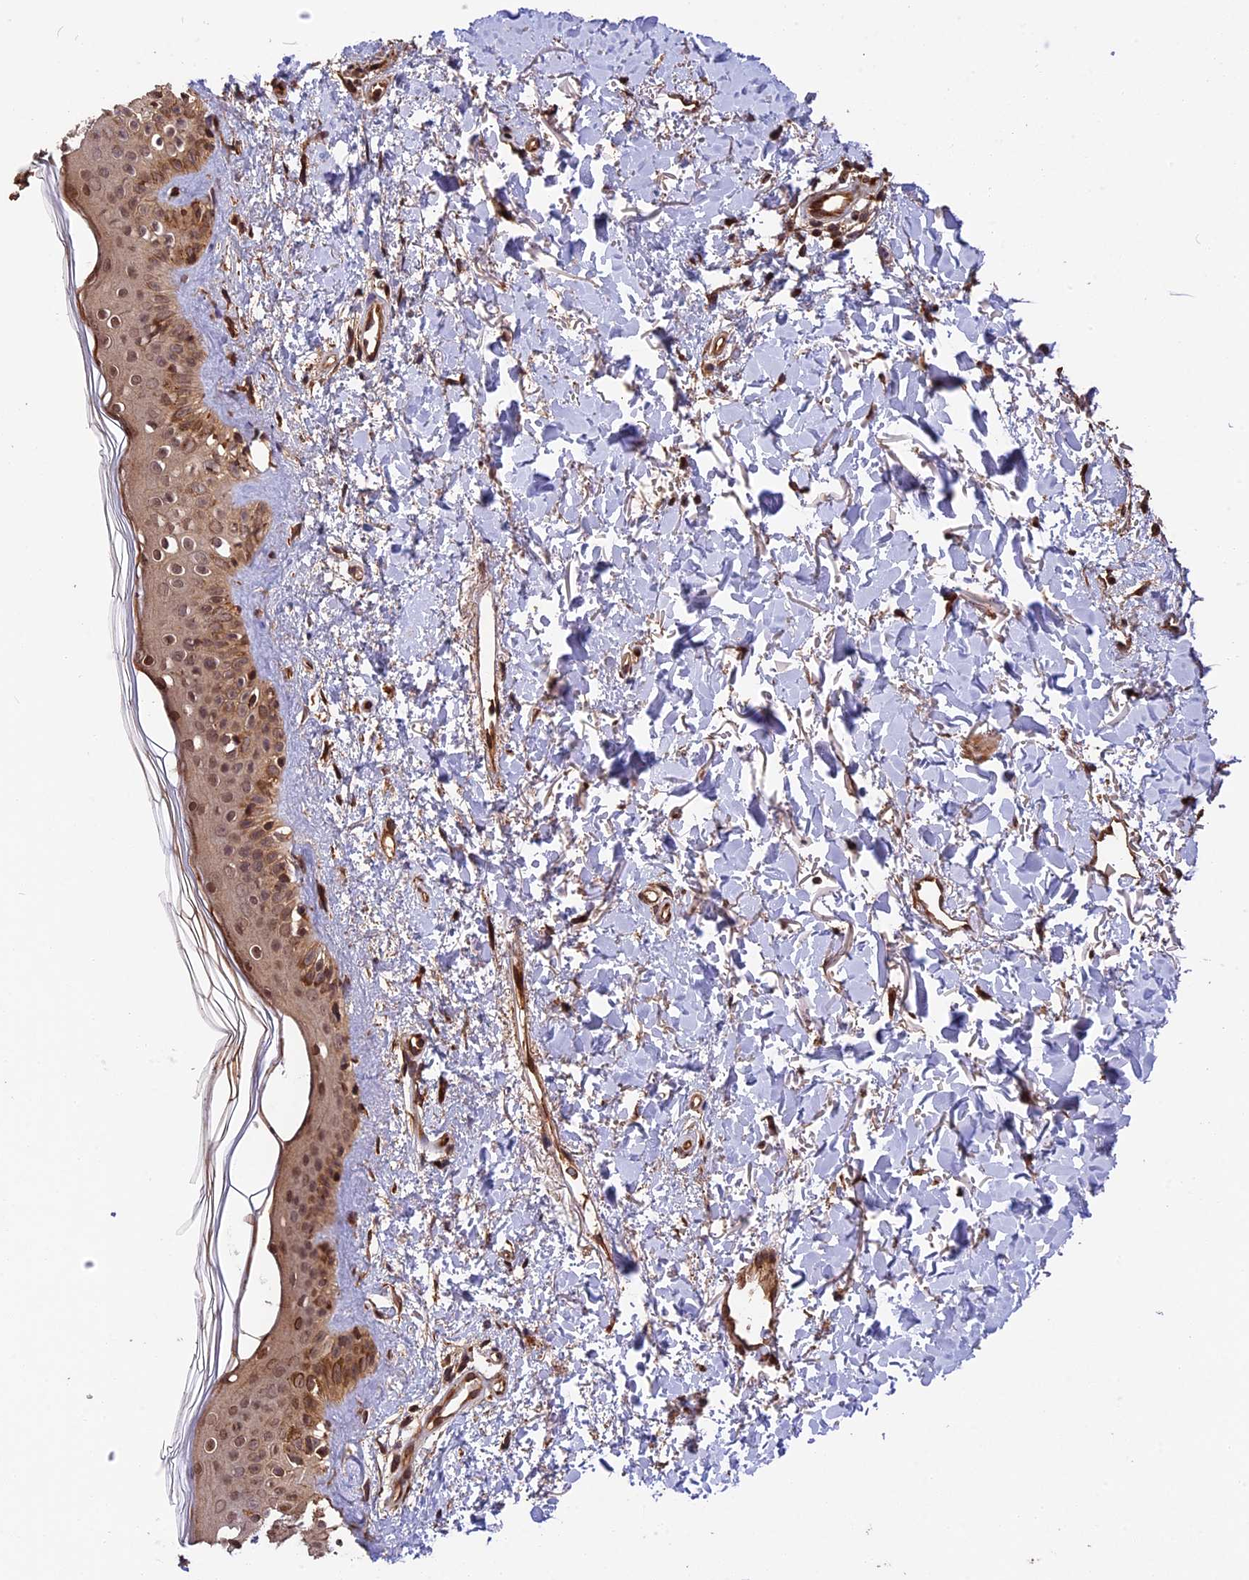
{"staining": {"intensity": "strong", "quantity": ">75%", "location": "cytoplasmic/membranous,nuclear"}, "tissue": "skin", "cell_type": "Fibroblasts", "image_type": "normal", "snomed": [{"axis": "morphology", "description": "Normal tissue, NOS"}, {"axis": "topography", "description": "Skin"}], "caption": "A histopathology image of human skin stained for a protein demonstrates strong cytoplasmic/membranous,nuclear brown staining in fibroblasts.", "gene": "ESCO1", "patient": {"sex": "female", "age": 58}}